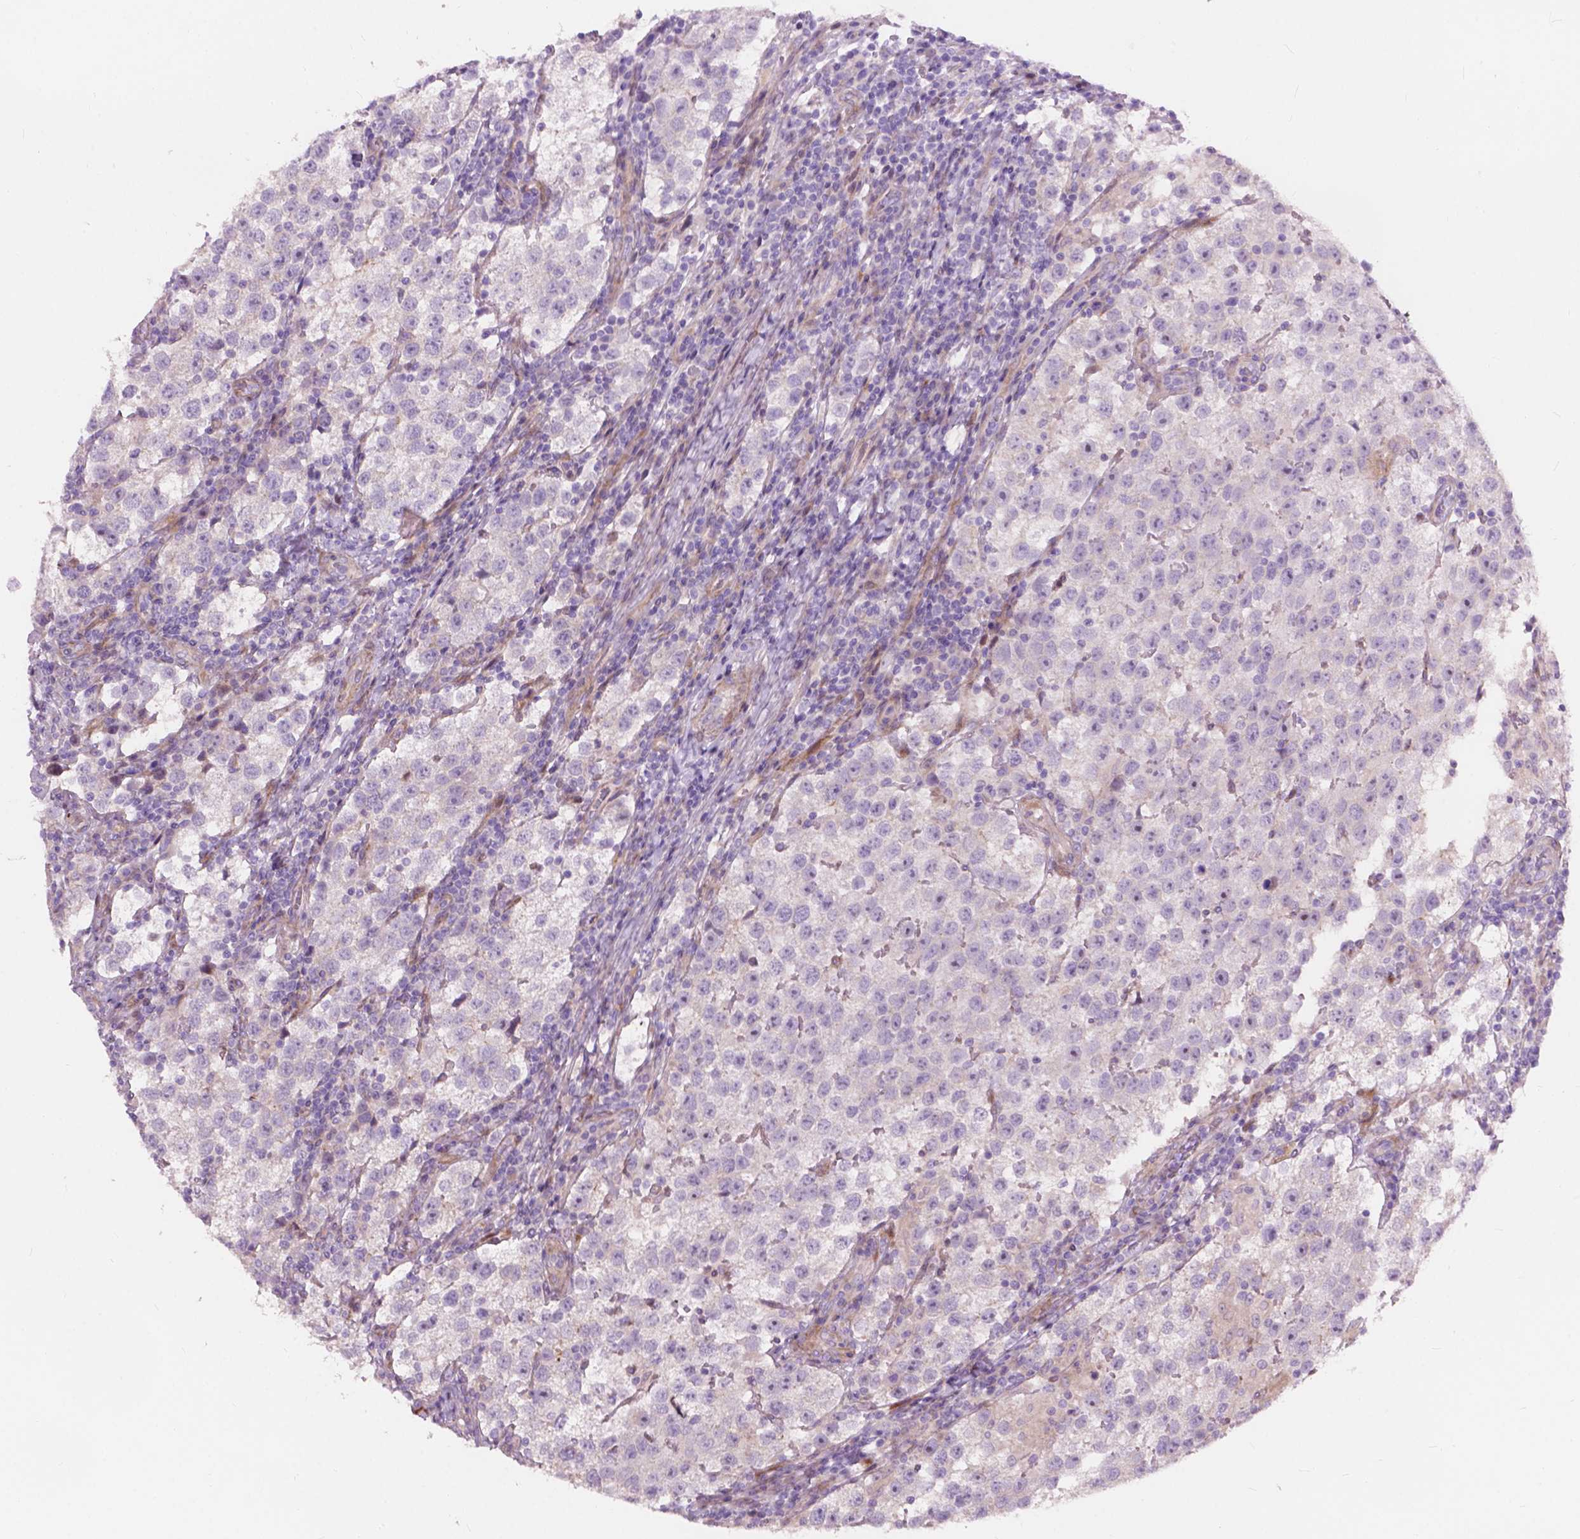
{"staining": {"intensity": "negative", "quantity": "none", "location": "none"}, "tissue": "testis cancer", "cell_type": "Tumor cells", "image_type": "cancer", "snomed": [{"axis": "morphology", "description": "Seminoma, NOS"}, {"axis": "topography", "description": "Testis"}], "caption": "Immunohistochemistry (IHC) image of human testis seminoma stained for a protein (brown), which shows no staining in tumor cells.", "gene": "MORN1", "patient": {"sex": "male", "age": 37}}